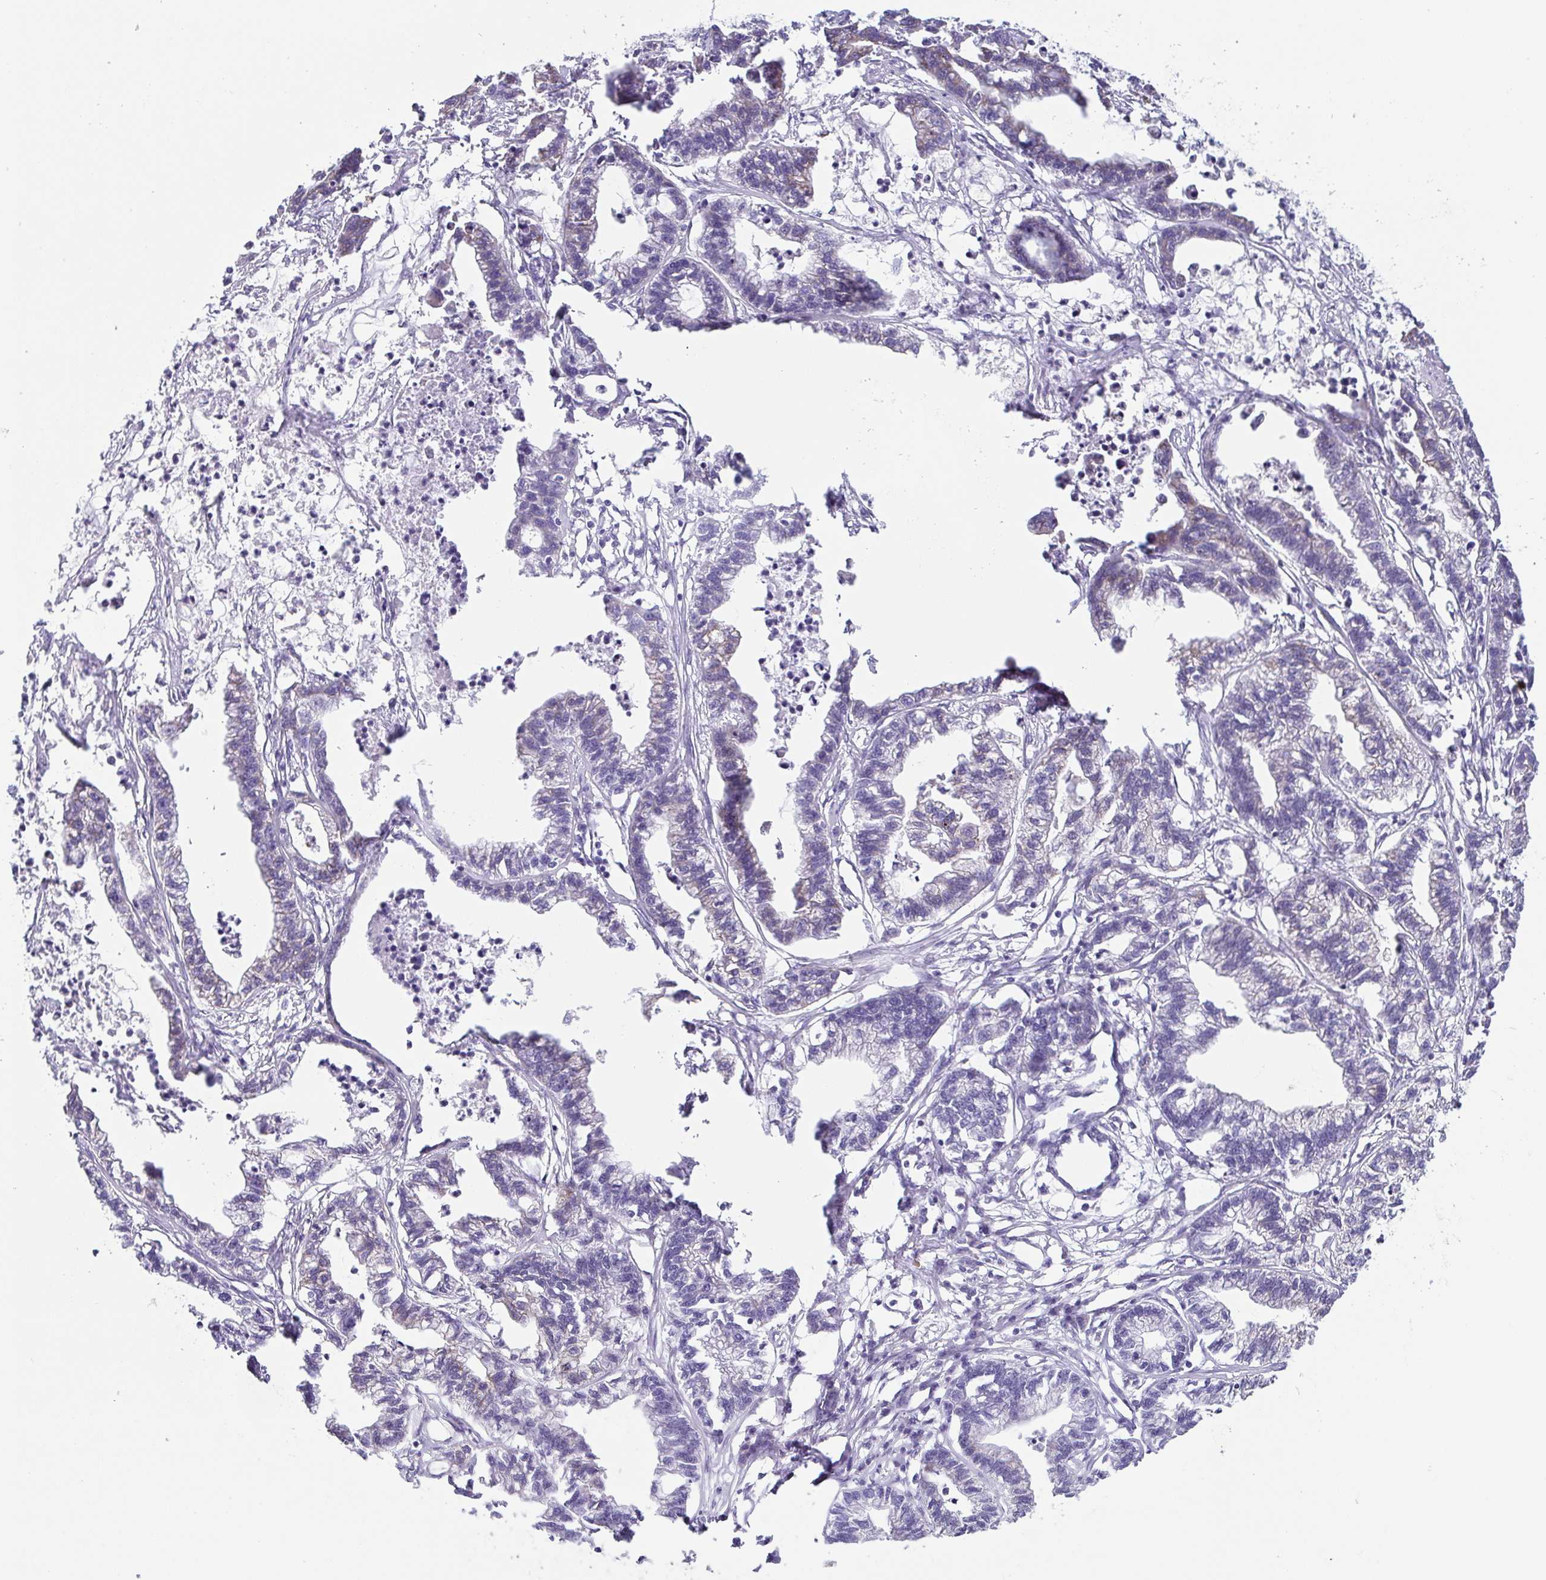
{"staining": {"intensity": "negative", "quantity": "none", "location": "none"}, "tissue": "stomach cancer", "cell_type": "Tumor cells", "image_type": "cancer", "snomed": [{"axis": "morphology", "description": "Adenocarcinoma, NOS"}, {"axis": "topography", "description": "Stomach"}], "caption": "Immunohistochemical staining of human adenocarcinoma (stomach) shows no significant positivity in tumor cells.", "gene": "TEX19", "patient": {"sex": "male", "age": 83}}